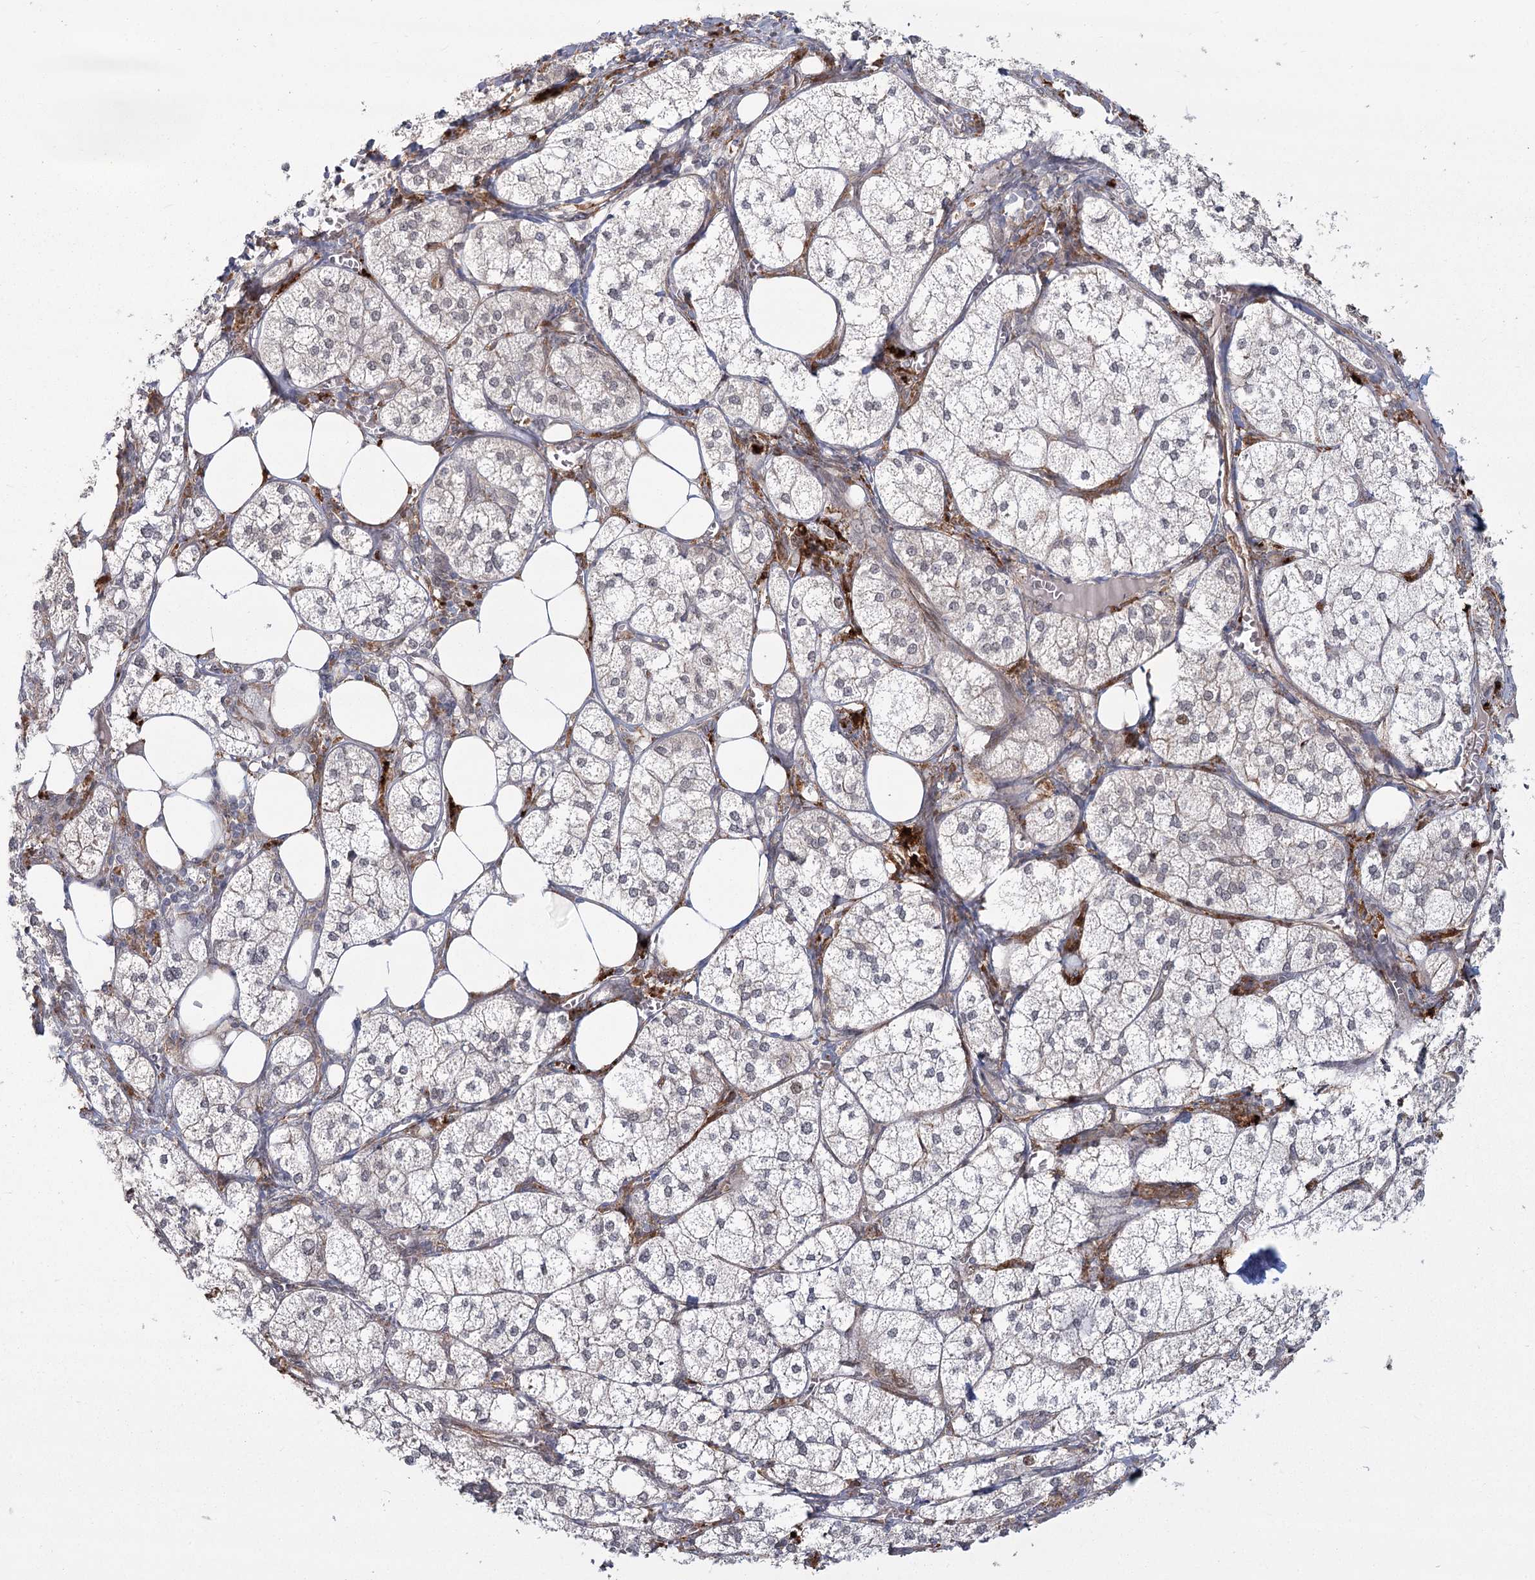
{"staining": {"intensity": "moderate", "quantity": "<25%", "location": "cytoplasmic/membranous"}, "tissue": "adrenal gland", "cell_type": "Glandular cells", "image_type": "normal", "snomed": [{"axis": "morphology", "description": "Normal tissue, NOS"}, {"axis": "topography", "description": "Adrenal gland"}], "caption": "Protein analysis of unremarkable adrenal gland displays moderate cytoplasmic/membranous expression in approximately <25% of glandular cells. (IHC, brightfield microscopy, high magnification).", "gene": "AP2M1", "patient": {"sex": "female", "age": 61}}